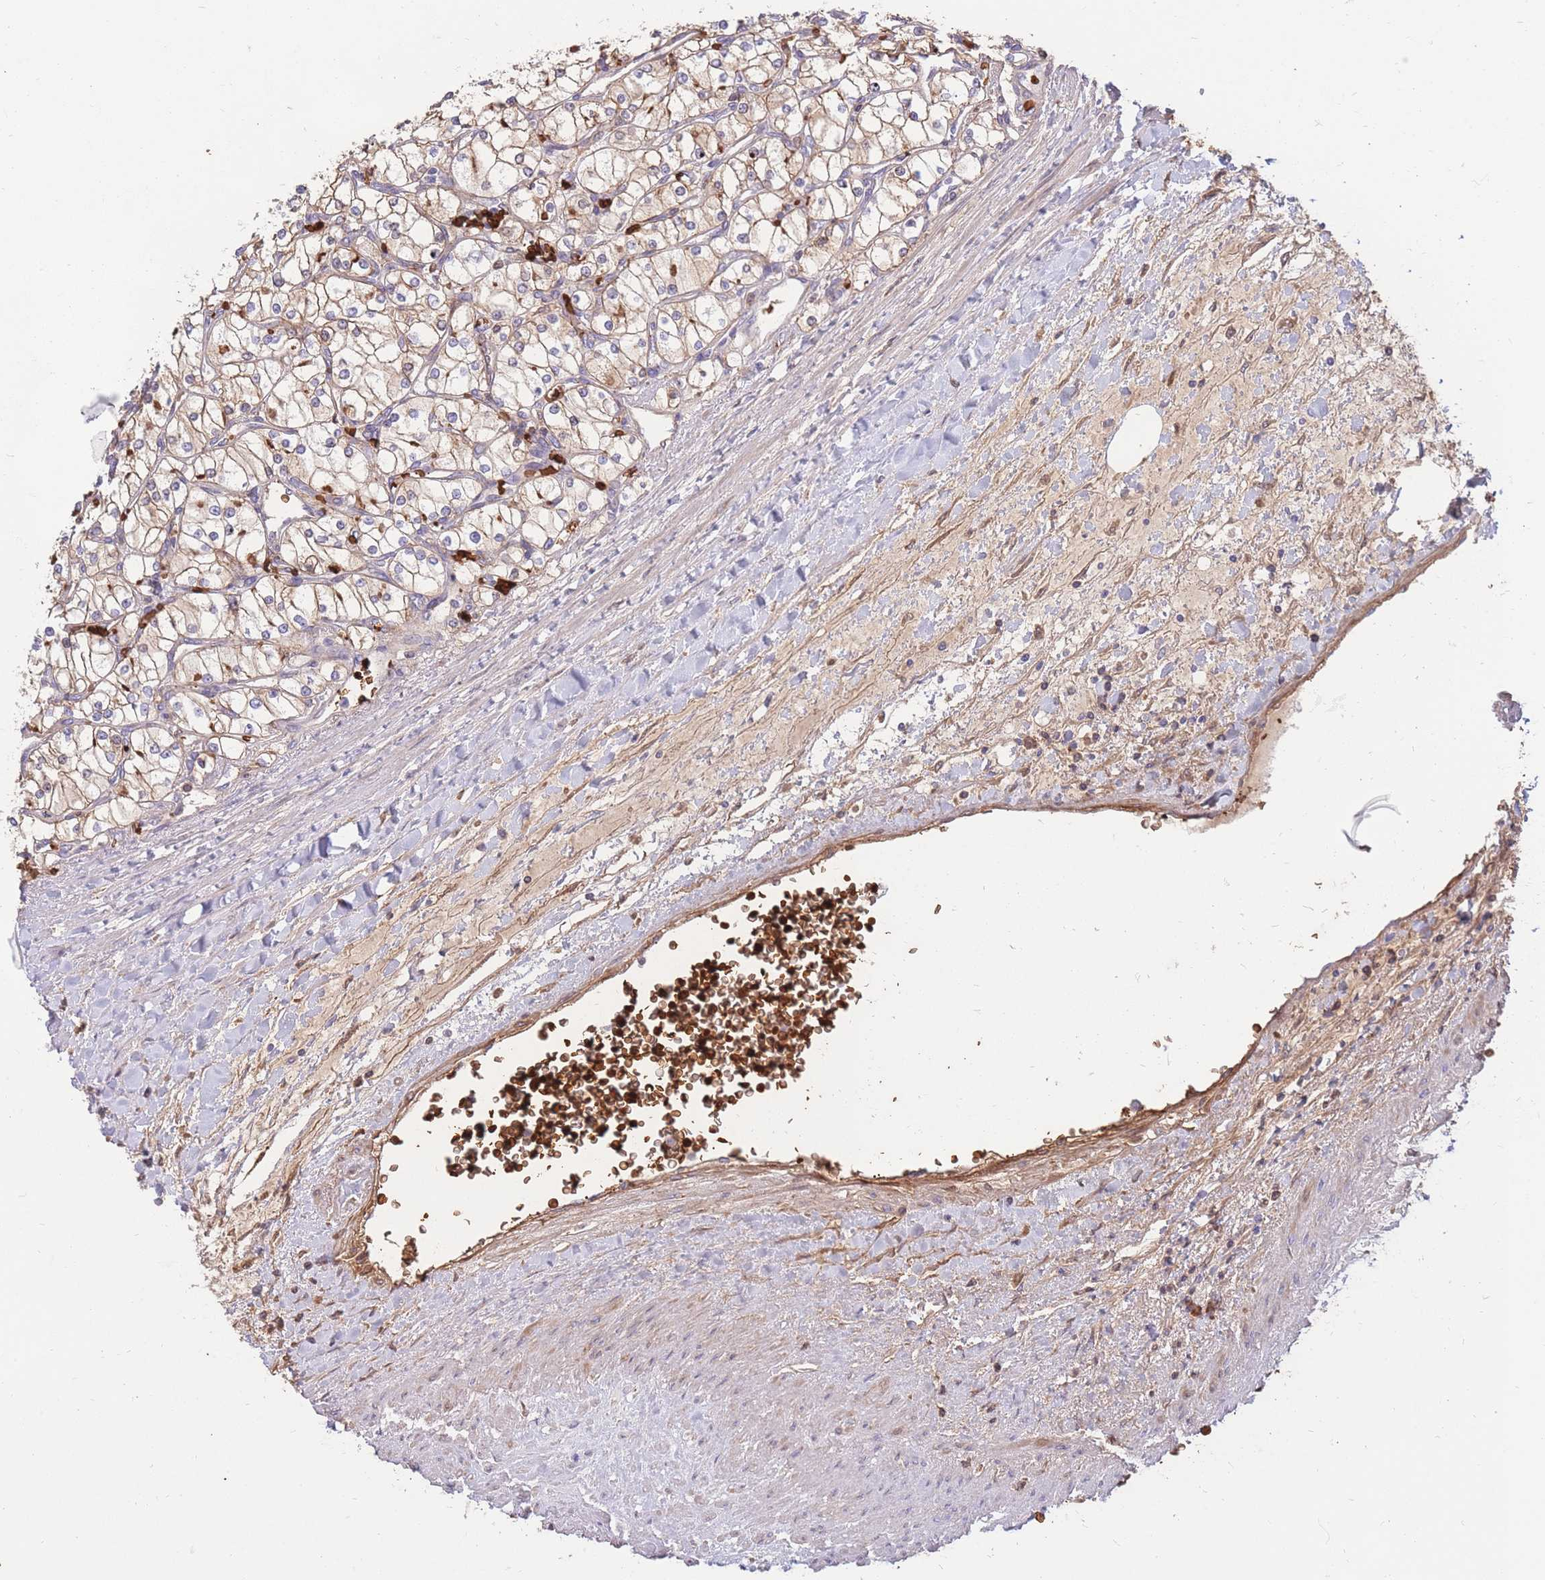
{"staining": {"intensity": "moderate", "quantity": "<25%", "location": "cytoplasmic/membranous"}, "tissue": "renal cancer", "cell_type": "Tumor cells", "image_type": "cancer", "snomed": [{"axis": "morphology", "description": "Adenocarcinoma, NOS"}, {"axis": "topography", "description": "Kidney"}], "caption": "Tumor cells reveal moderate cytoplasmic/membranous positivity in about <25% of cells in renal adenocarcinoma. (IHC, brightfield microscopy, high magnification).", "gene": "ATP10D", "patient": {"sex": "male", "age": 80}}